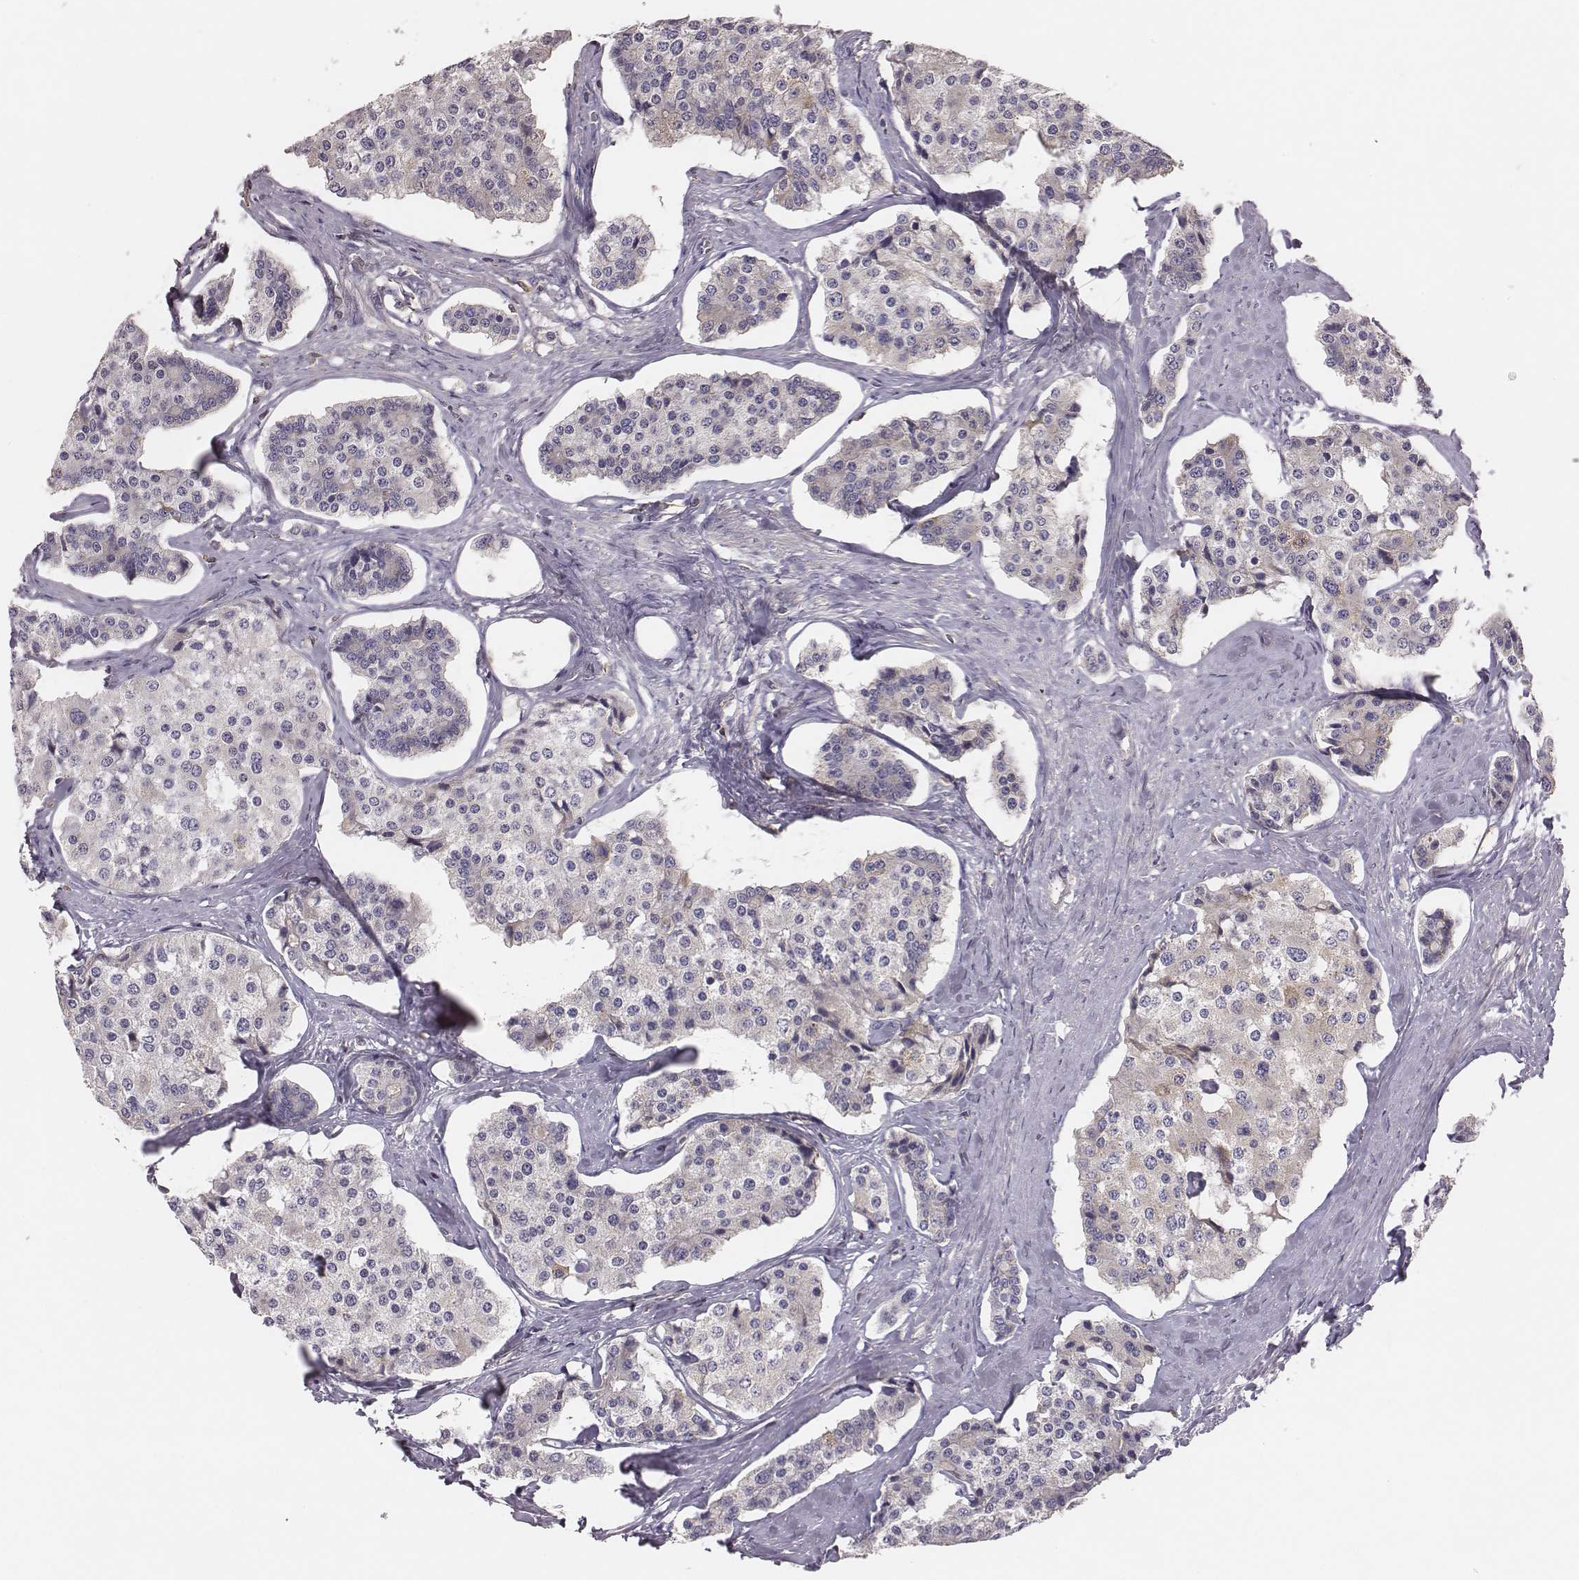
{"staining": {"intensity": "negative", "quantity": "none", "location": "none"}, "tissue": "carcinoid", "cell_type": "Tumor cells", "image_type": "cancer", "snomed": [{"axis": "morphology", "description": "Carcinoid, malignant, NOS"}, {"axis": "topography", "description": "Small intestine"}], "caption": "DAB immunohistochemical staining of malignant carcinoid demonstrates no significant staining in tumor cells.", "gene": "CAD", "patient": {"sex": "female", "age": 65}}